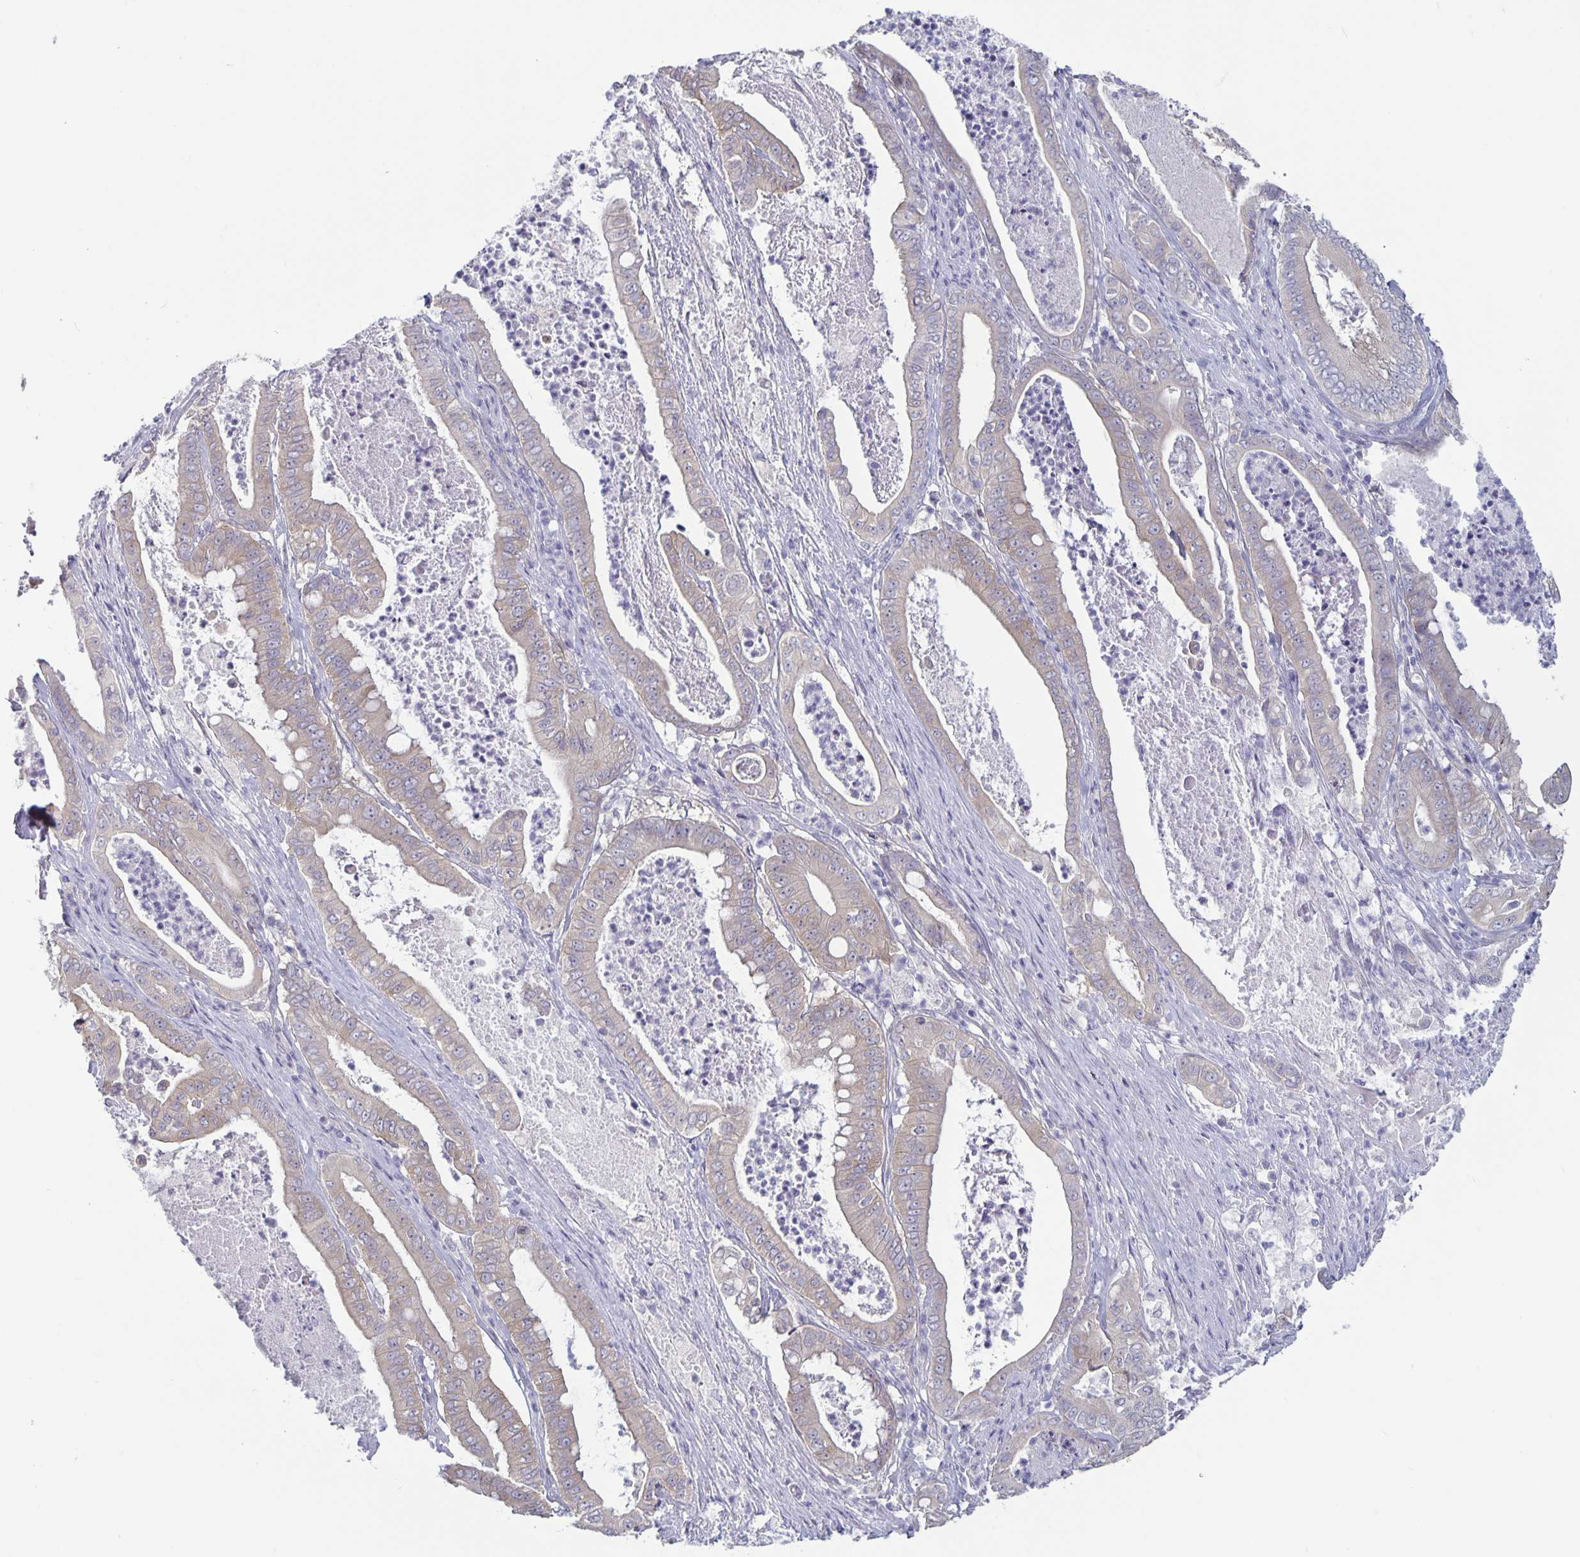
{"staining": {"intensity": "weak", "quantity": ">75%", "location": "cytoplasmic/membranous"}, "tissue": "pancreatic cancer", "cell_type": "Tumor cells", "image_type": "cancer", "snomed": [{"axis": "morphology", "description": "Adenocarcinoma, NOS"}, {"axis": "topography", "description": "Pancreas"}], "caption": "Protein positivity by immunohistochemistry (IHC) shows weak cytoplasmic/membranous expression in about >75% of tumor cells in pancreatic cancer (adenocarcinoma).", "gene": "PLCB3", "patient": {"sex": "male", "age": 71}}